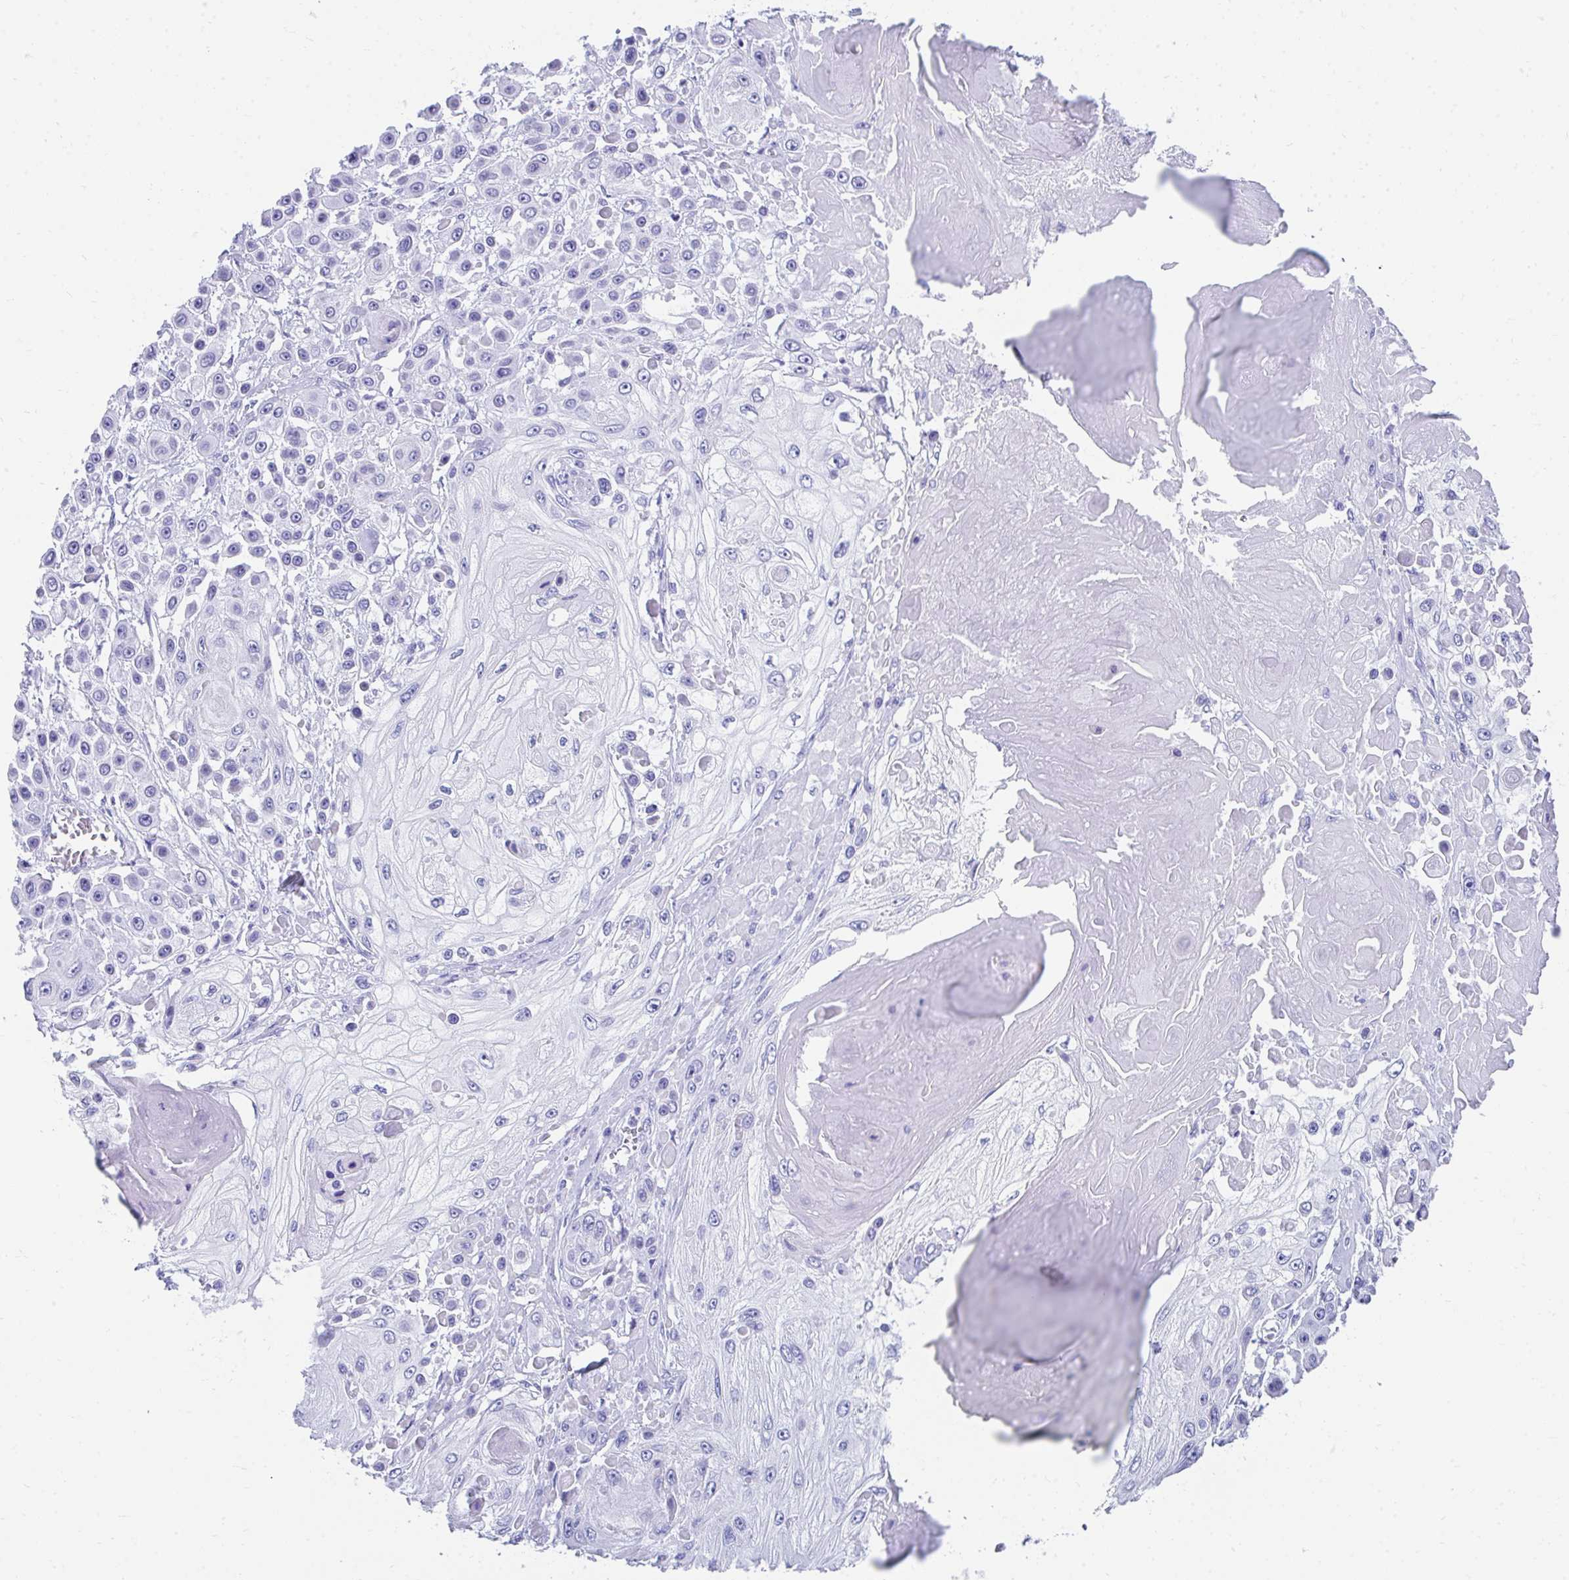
{"staining": {"intensity": "negative", "quantity": "none", "location": "none"}, "tissue": "skin cancer", "cell_type": "Tumor cells", "image_type": "cancer", "snomed": [{"axis": "morphology", "description": "Squamous cell carcinoma, NOS"}, {"axis": "topography", "description": "Skin"}], "caption": "IHC of human squamous cell carcinoma (skin) exhibits no positivity in tumor cells.", "gene": "HGD", "patient": {"sex": "male", "age": 67}}